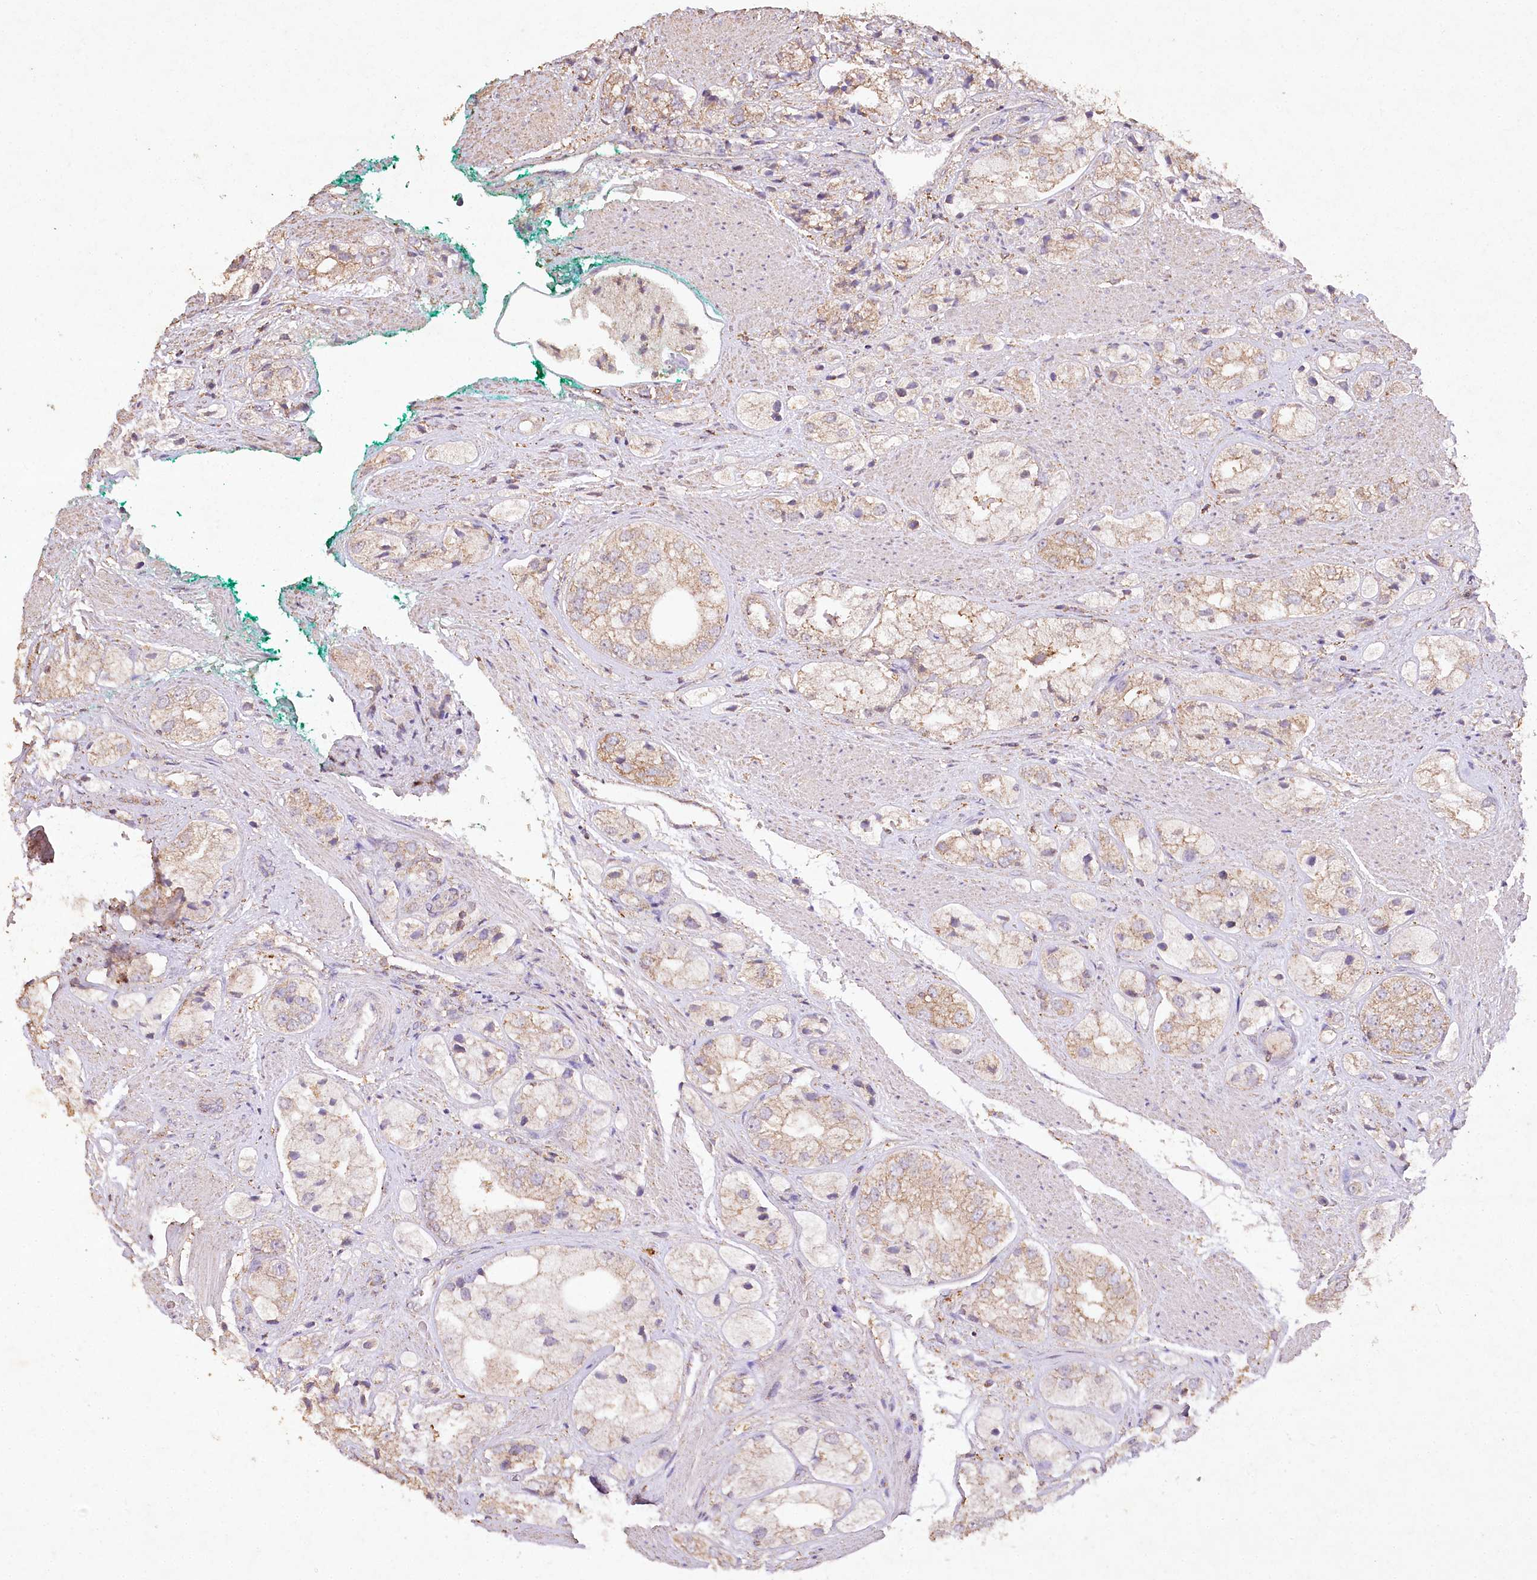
{"staining": {"intensity": "weak", "quantity": ">75%", "location": "cytoplasmic/membranous"}, "tissue": "prostate cancer", "cell_type": "Tumor cells", "image_type": "cancer", "snomed": [{"axis": "morphology", "description": "Adenocarcinoma, High grade"}, {"axis": "topography", "description": "Prostate"}], "caption": "IHC image of neoplastic tissue: human high-grade adenocarcinoma (prostate) stained using immunohistochemistry reveals low levels of weak protein expression localized specifically in the cytoplasmic/membranous of tumor cells, appearing as a cytoplasmic/membranous brown color.", "gene": "IREB2", "patient": {"sex": "male", "age": 50}}